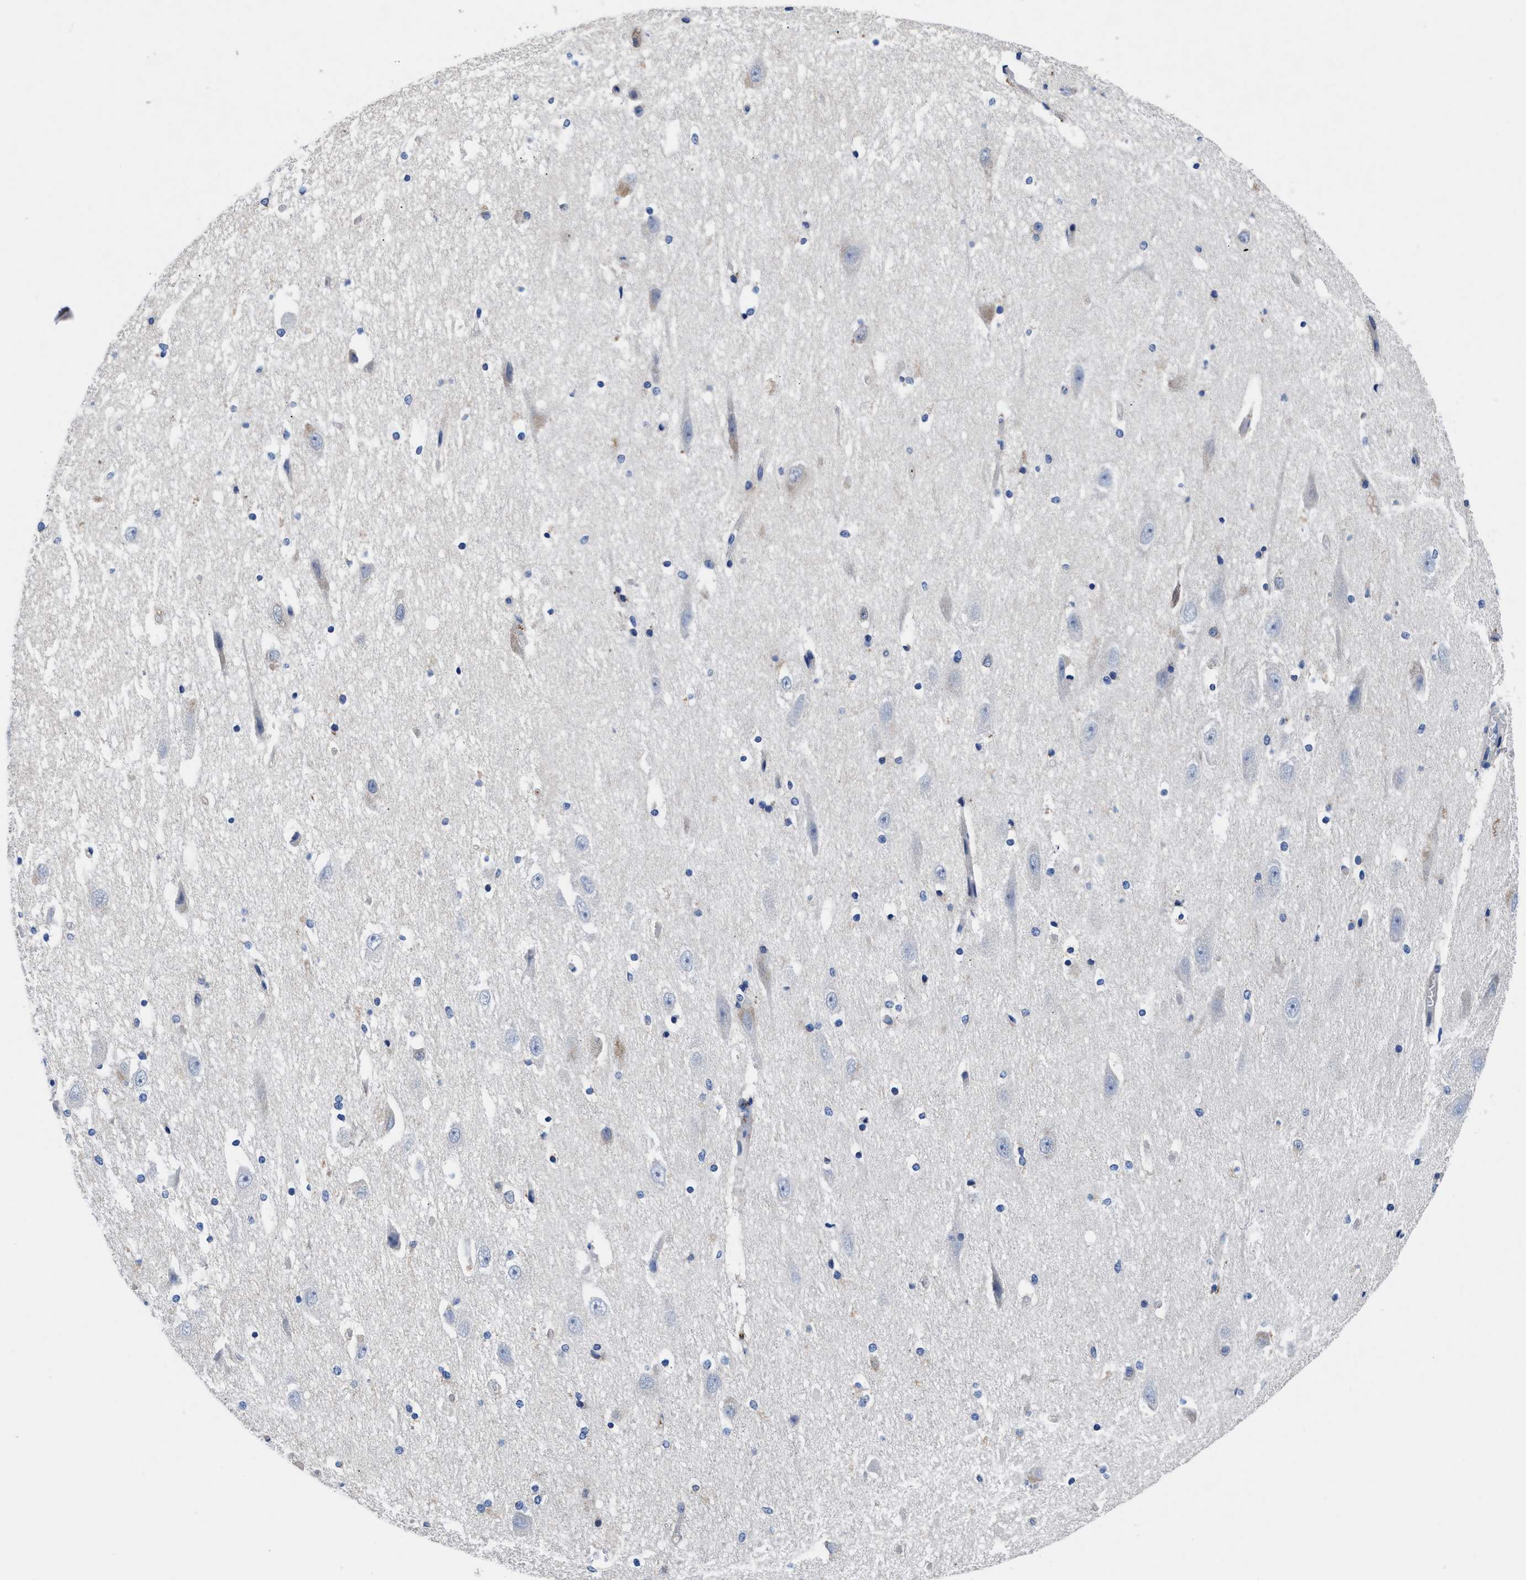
{"staining": {"intensity": "weak", "quantity": "<25%", "location": "cytoplasmic/membranous"}, "tissue": "hippocampus", "cell_type": "Glial cells", "image_type": "normal", "snomed": [{"axis": "morphology", "description": "Normal tissue, NOS"}, {"axis": "topography", "description": "Hippocampus"}], "caption": "A photomicrograph of human hippocampus is negative for staining in glial cells. (Immunohistochemistry (ihc), brightfield microscopy, high magnification).", "gene": "DHRS13", "patient": {"sex": "female", "age": 19}}